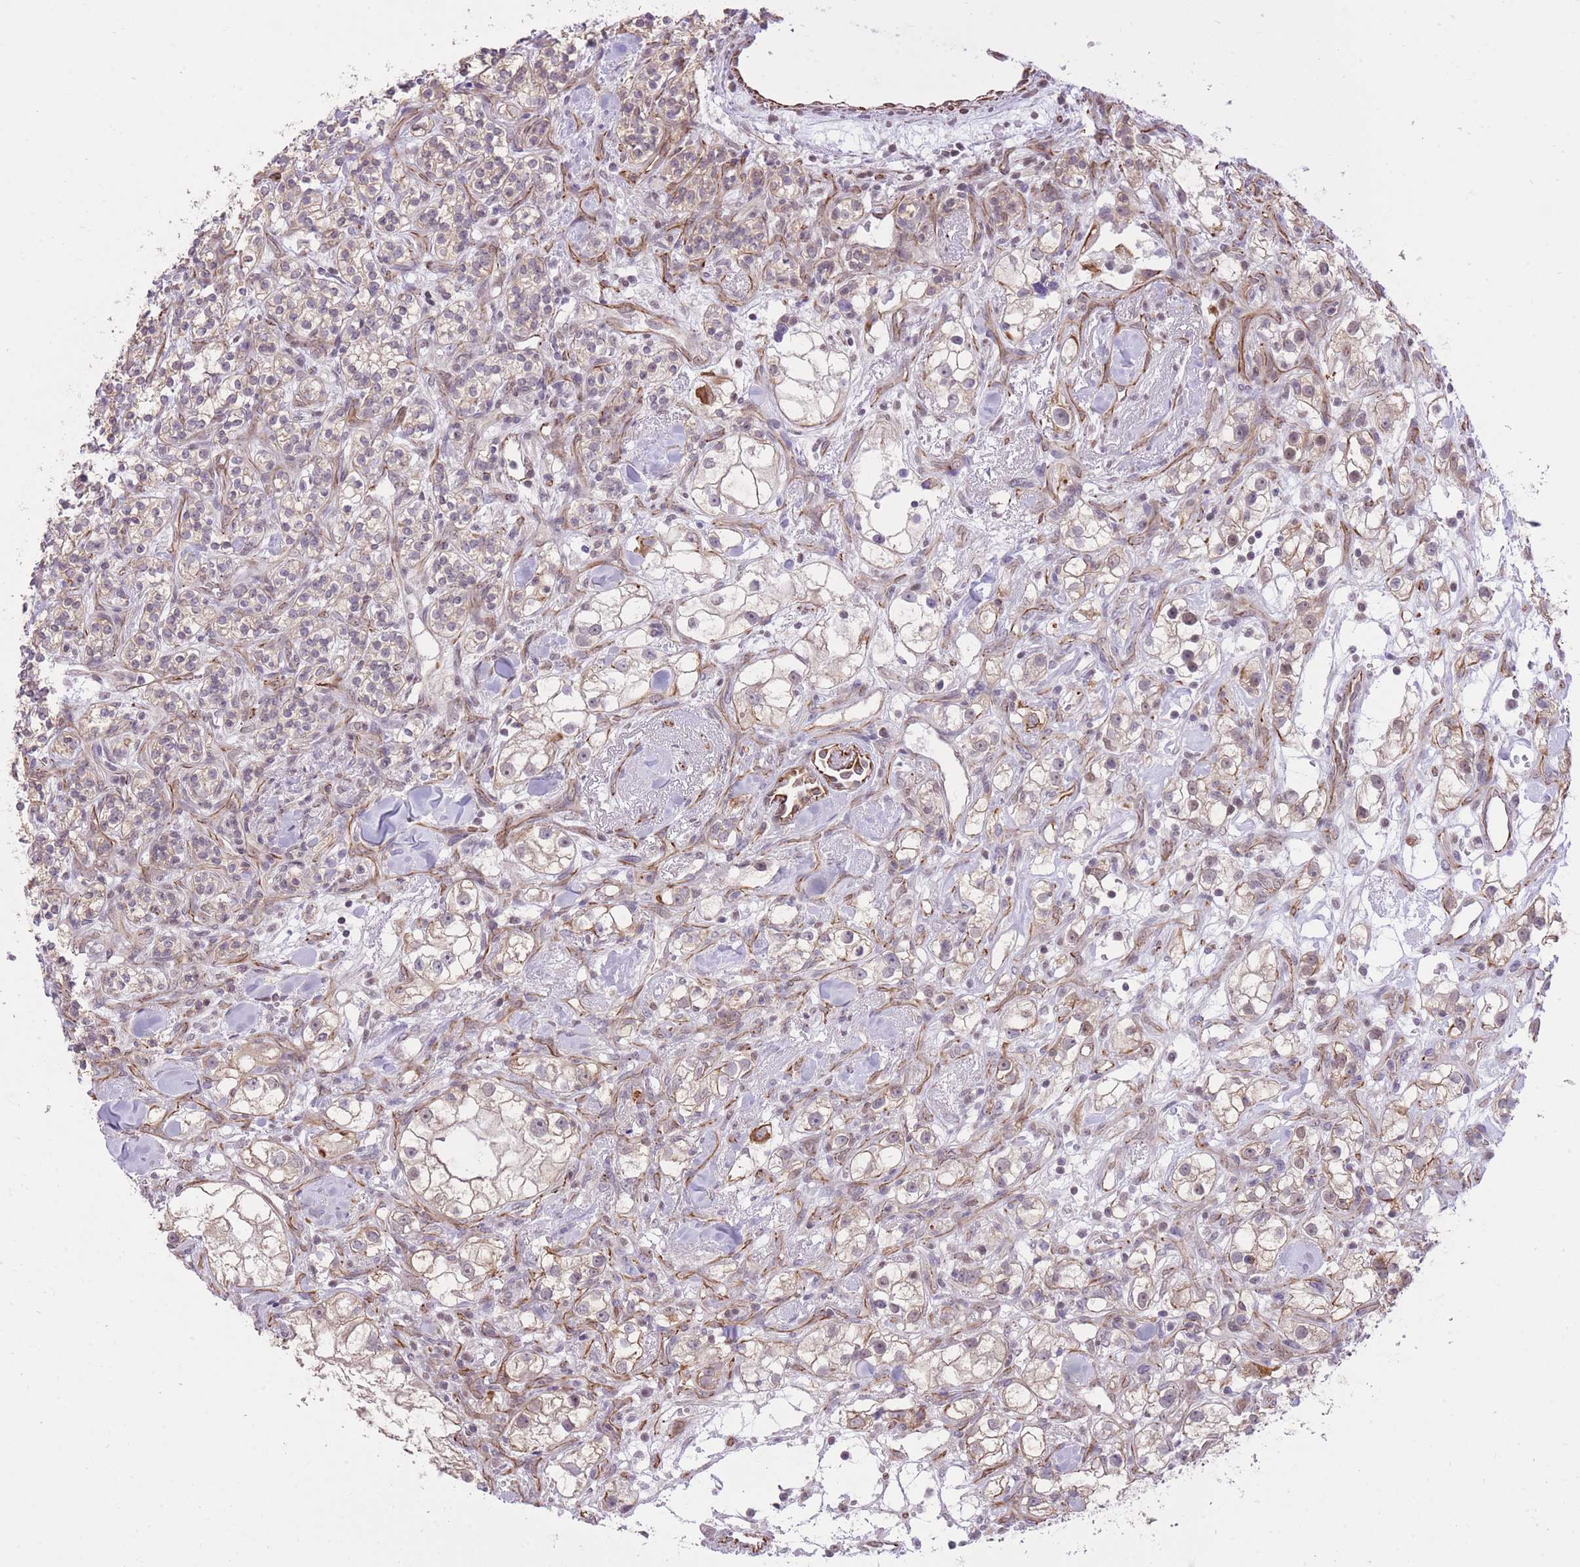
{"staining": {"intensity": "weak", "quantity": "<25%", "location": "cytoplasmic/membranous"}, "tissue": "renal cancer", "cell_type": "Tumor cells", "image_type": "cancer", "snomed": [{"axis": "morphology", "description": "Adenocarcinoma, NOS"}, {"axis": "topography", "description": "Kidney"}], "caption": "Immunohistochemical staining of human adenocarcinoma (renal) demonstrates no significant expression in tumor cells.", "gene": "ELL", "patient": {"sex": "male", "age": 77}}